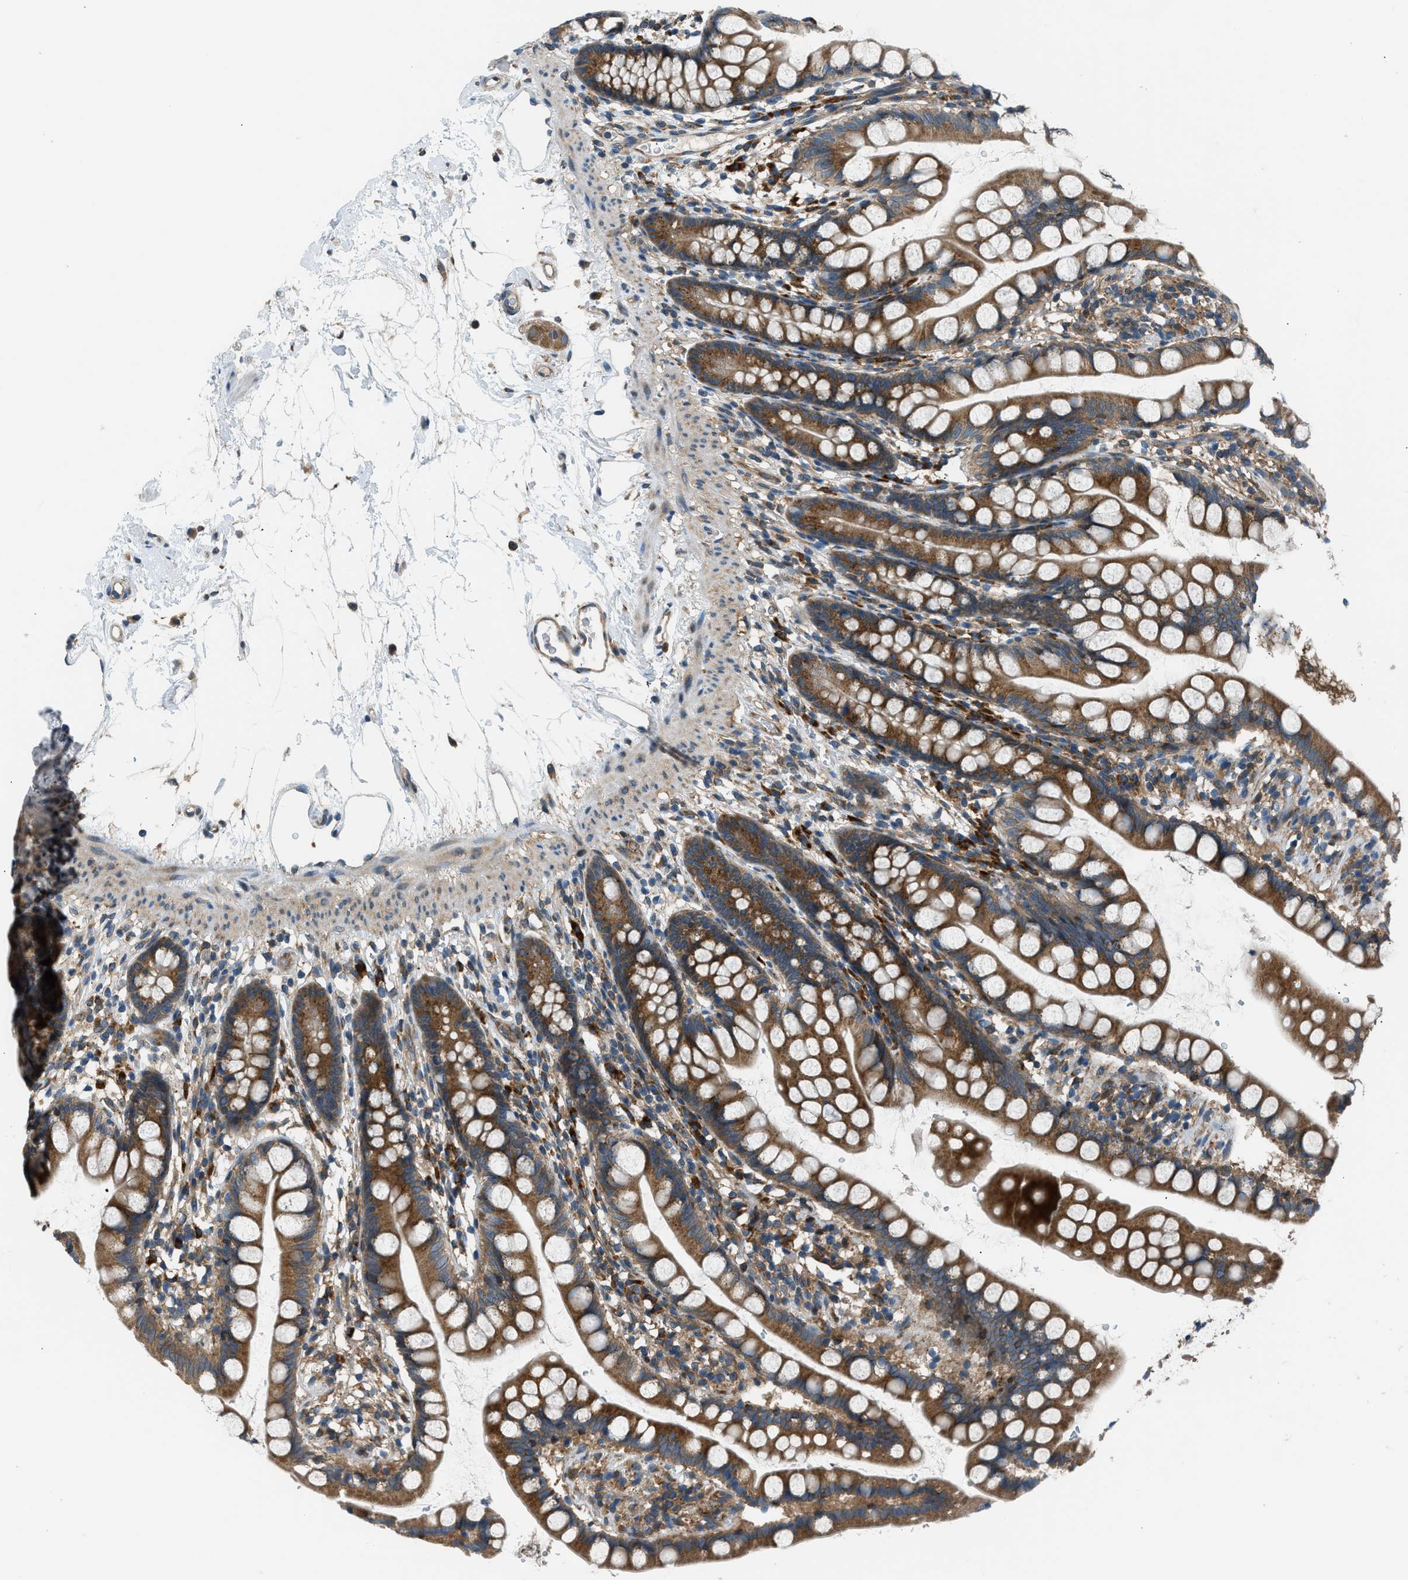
{"staining": {"intensity": "moderate", "quantity": ">75%", "location": "cytoplasmic/membranous"}, "tissue": "small intestine", "cell_type": "Glandular cells", "image_type": "normal", "snomed": [{"axis": "morphology", "description": "Normal tissue, NOS"}, {"axis": "topography", "description": "Small intestine"}], "caption": "This image shows immunohistochemistry (IHC) staining of unremarkable human small intestine, with medium moderate cytoplasmic/membranous expression in approximately >75% of glandular cells.", "gene": "EDARADD", "patient": {"sex": "female", "age": 84}}